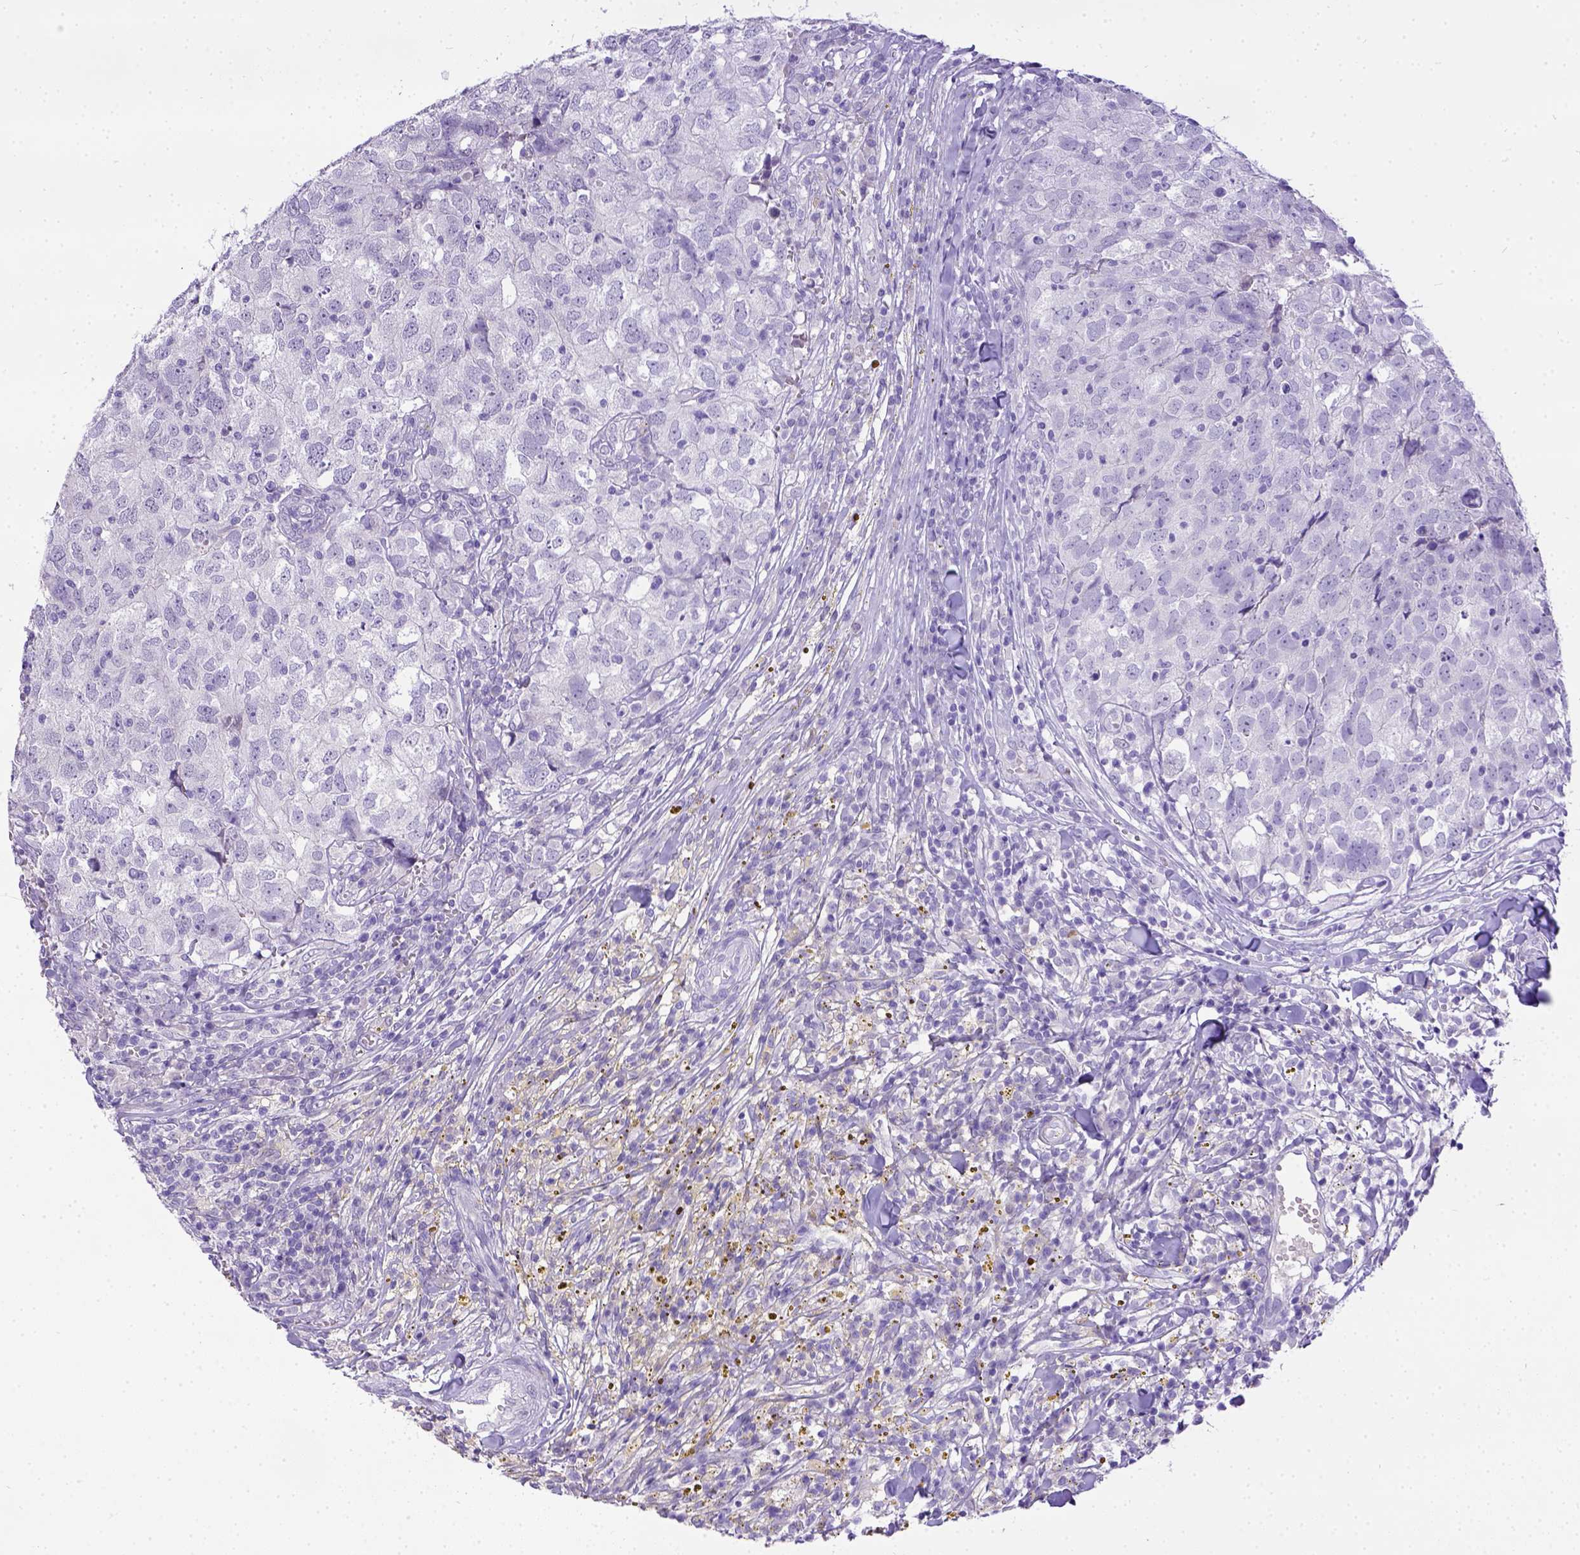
{"staining": {"intensity": "negative", "quantity": "none", "location": "none"}, "tissue": "breast cancer", "cell_type": "Tumor cells", "image_type": "cancer", "snomed": [{"axis": "morphology", "description": "Duct carcinoma"}, {"axis": "topography", "description": "Breast"}], "caption": "Tumor cells are negative for brown protein staining in intraductal carcinoma (breast).", "gene": "ESR1", "patient": {"sex": "female", "age": 30}}